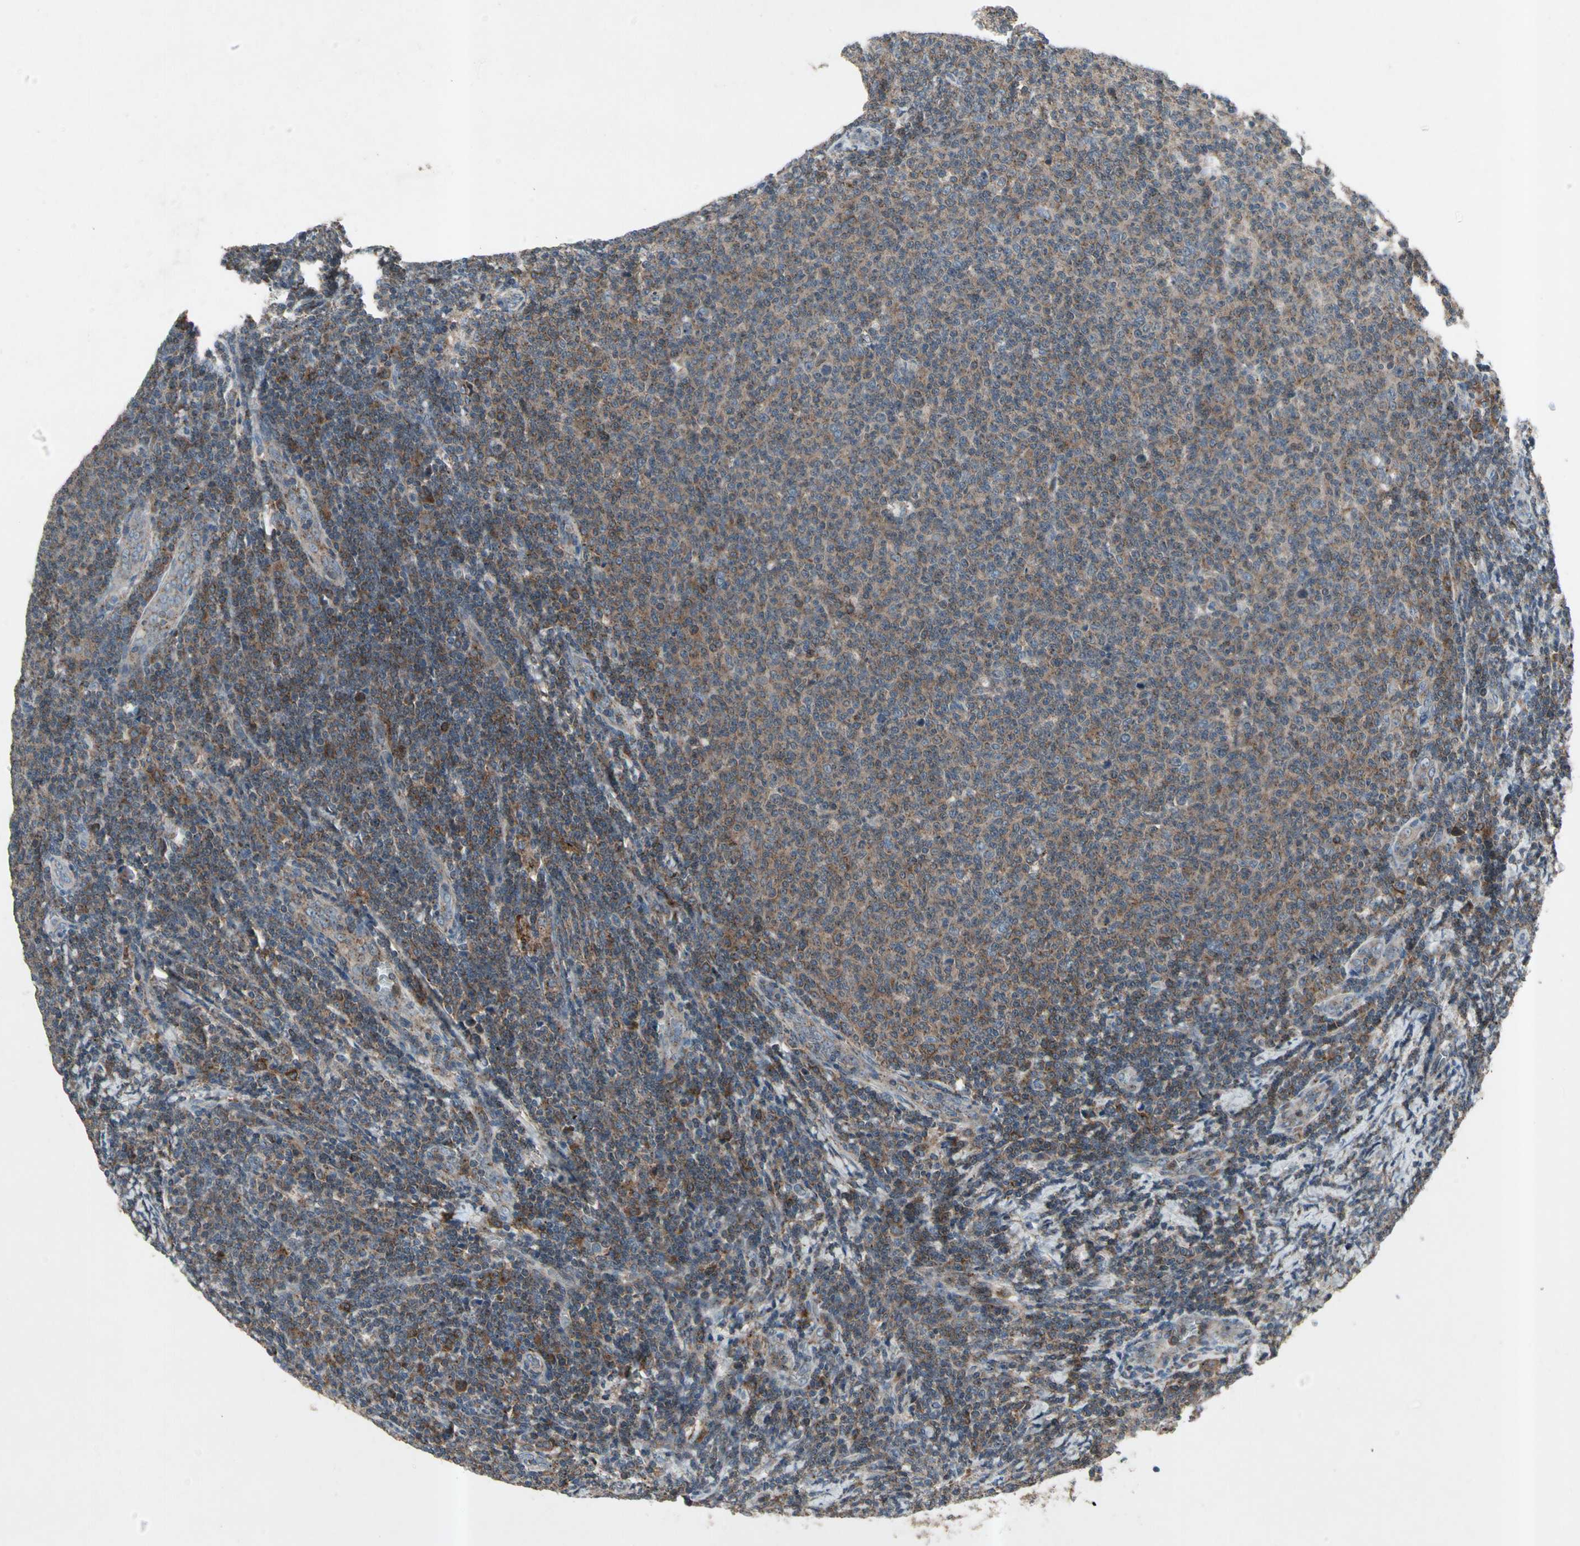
{"staining": {"intensity": "moderate", "quantity": ">75%", "location": "cytoplasmic/membranous"}, "tissue": "lymphoma", "cell_type": "Tumor cells", "image_type": "cancer", "snomed": [{"axis": "morphology", "description": "Malignant lymphoma, non-Hodgkin's type, Low grade"}, {"axis": "topography", "description": "Lymph node"}], "caption": "The photomicrograph reveals a brown stain indicating the presence of a protein in the cytoplasmic/membranous of tumor cells in lymphoma.", "gene": "NMI", "patient": {"sex": "male", "age": 66}}